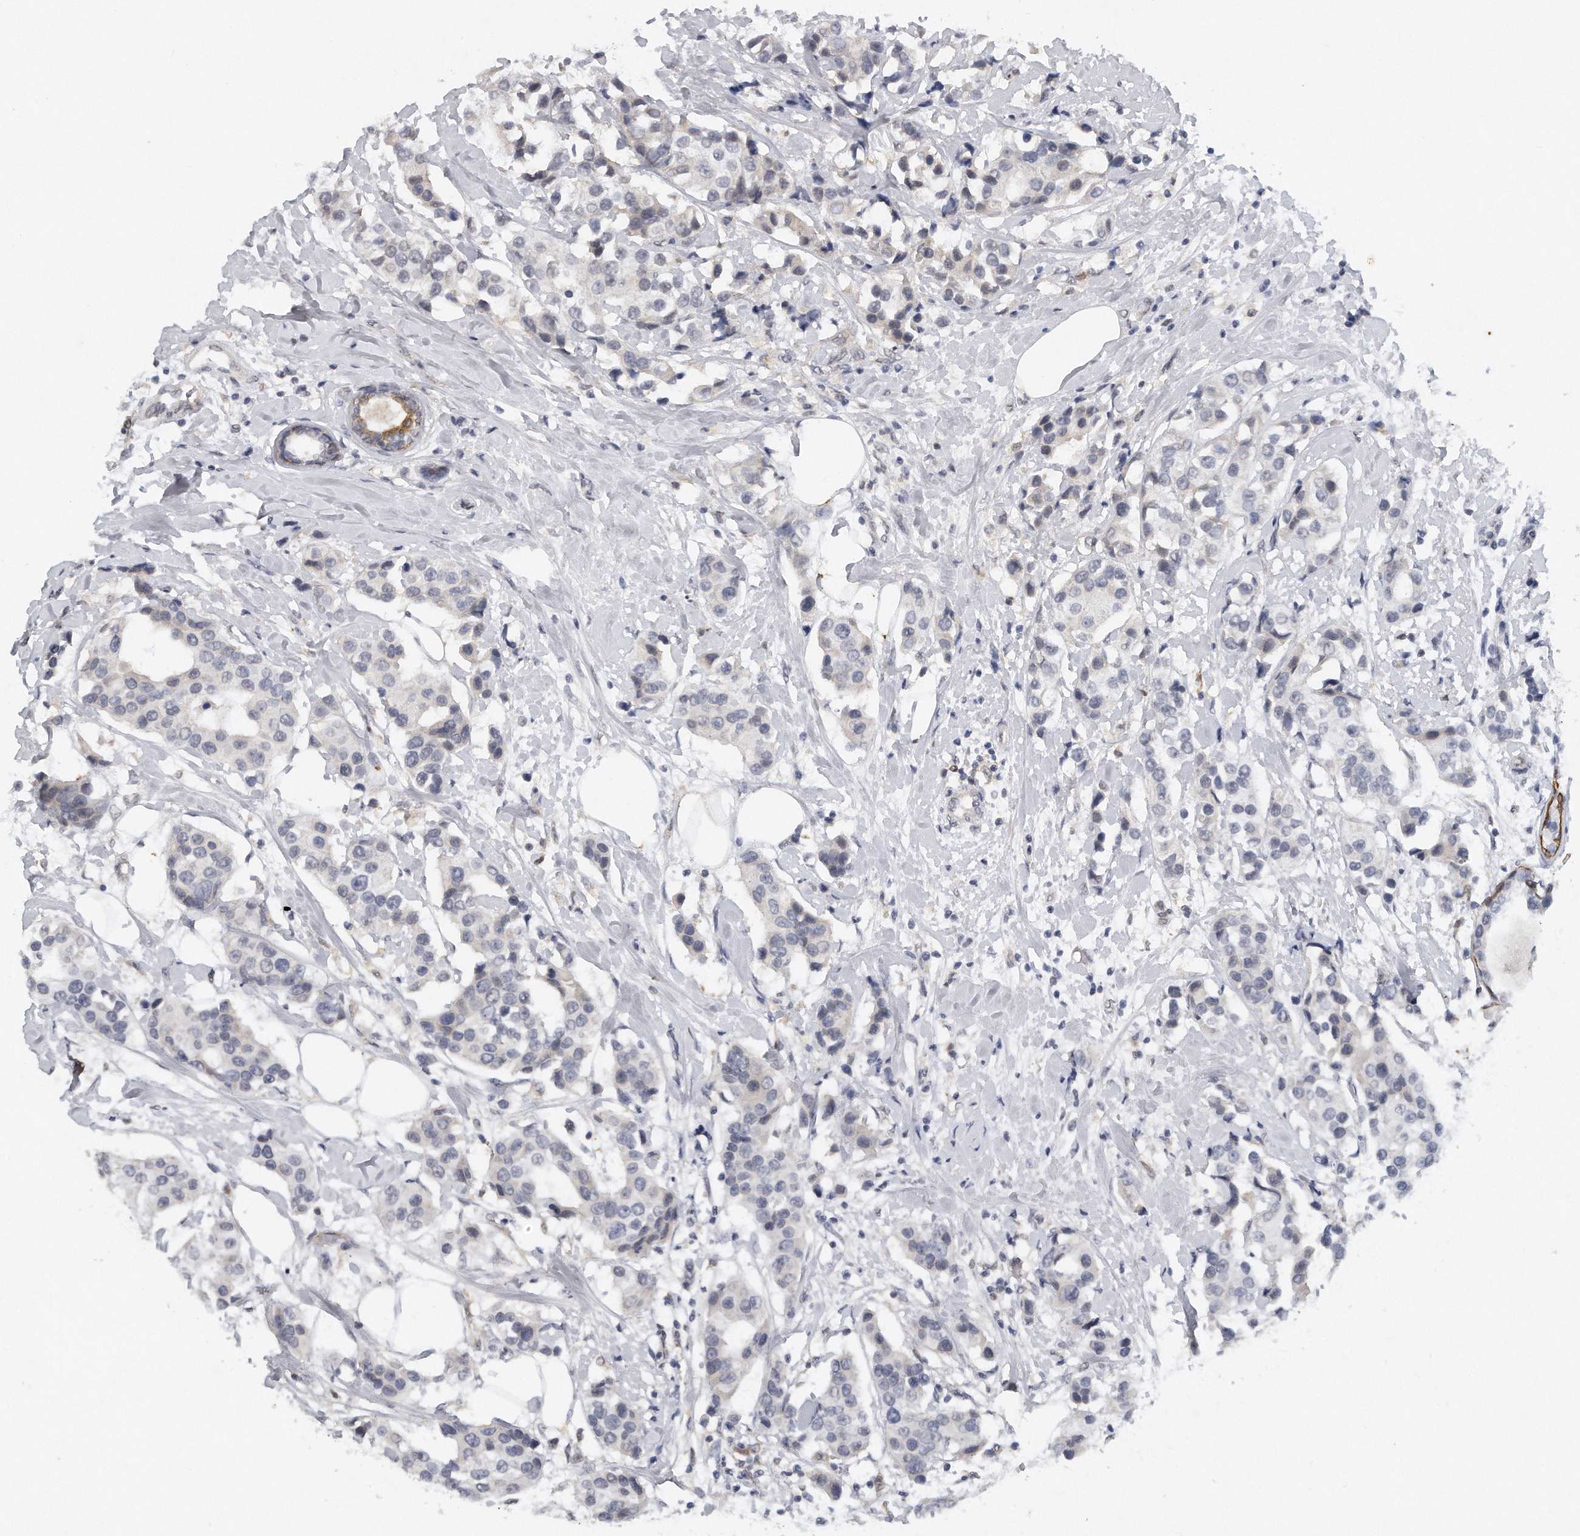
{"staining": {"intensity": "negative", "quantity": "none", "location": "none"}, "tissue": "breast cancer", "cell_type": "Tumor cells", "image_type": "cancer", "snomed": [{"axis": "morphology", "description": "Normal tissue, NOS"}, {"axis": "morphology", "description": "Duct carcinoma"}, {"axis": "topography", "description": "Breast"}], "caption": "DAB (3,3'-diaminobenzidine) immunohistochemical staining of breast cancer exhibits no significant positivity in tumor cells. (DAB (3,3'-diaminobenzidine) immunohistochemistry, high magnification).", "gene": "CAMK1", "patient": {"sex": "female", "age": 39}}